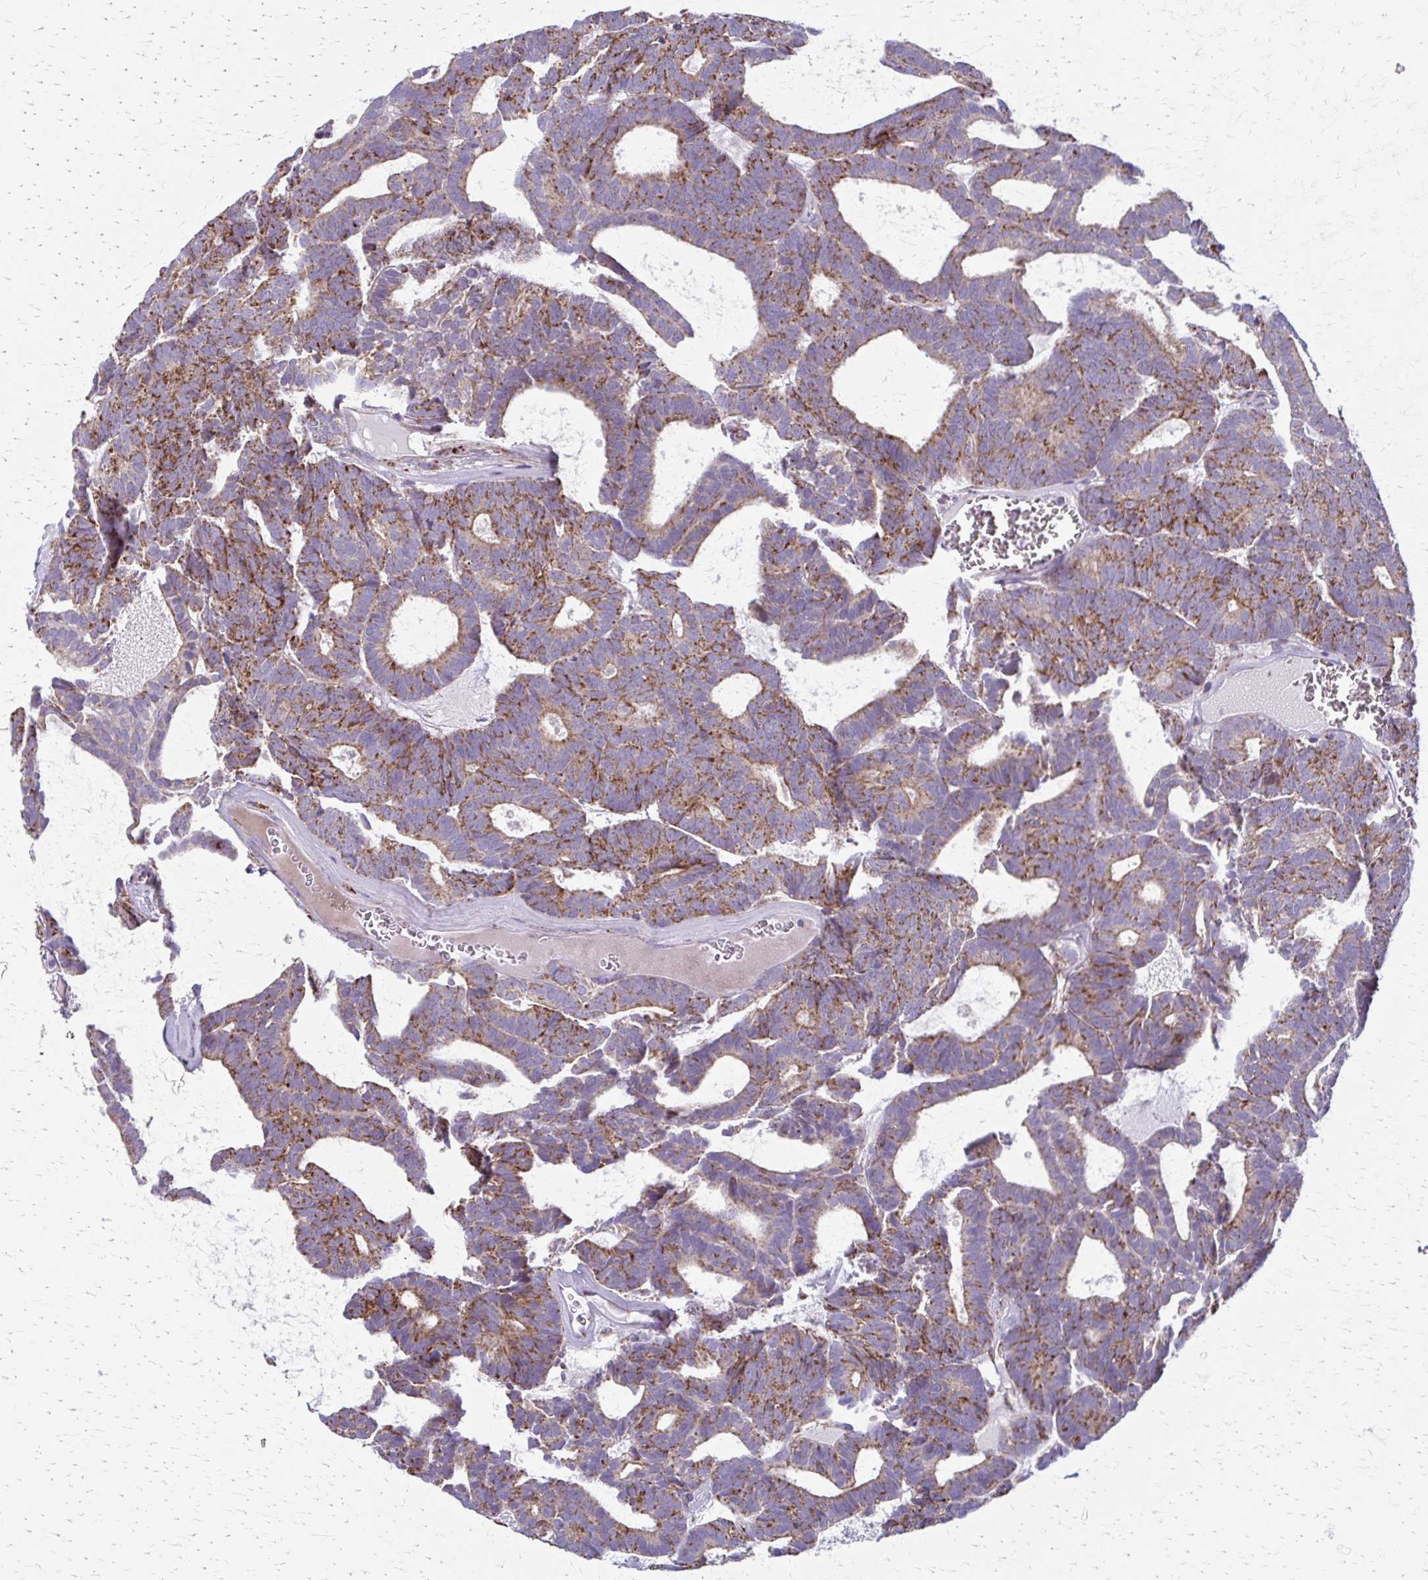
{"staining": {"intensity": "moderate", "quantity": ">75%", "location": "cytoplasmic/membranous"}, "tissue": "head and neck cancer", "cell_type": "Tumor cells", "image_type": "cancer", "snomed": [{"axis": "morphology", "description": "Adenocarcinoma, NOS"}, {"axis": "topography", "description": "Head-Neck"}], "caption": "The histopathology image reveals staining of head and neck cancer, revealing moderate cytoplasmic/membranous protein expression (brown color) within tumor cells.", "gene": "TVP23A", "patient": {"sex": "female", "age": 81}}